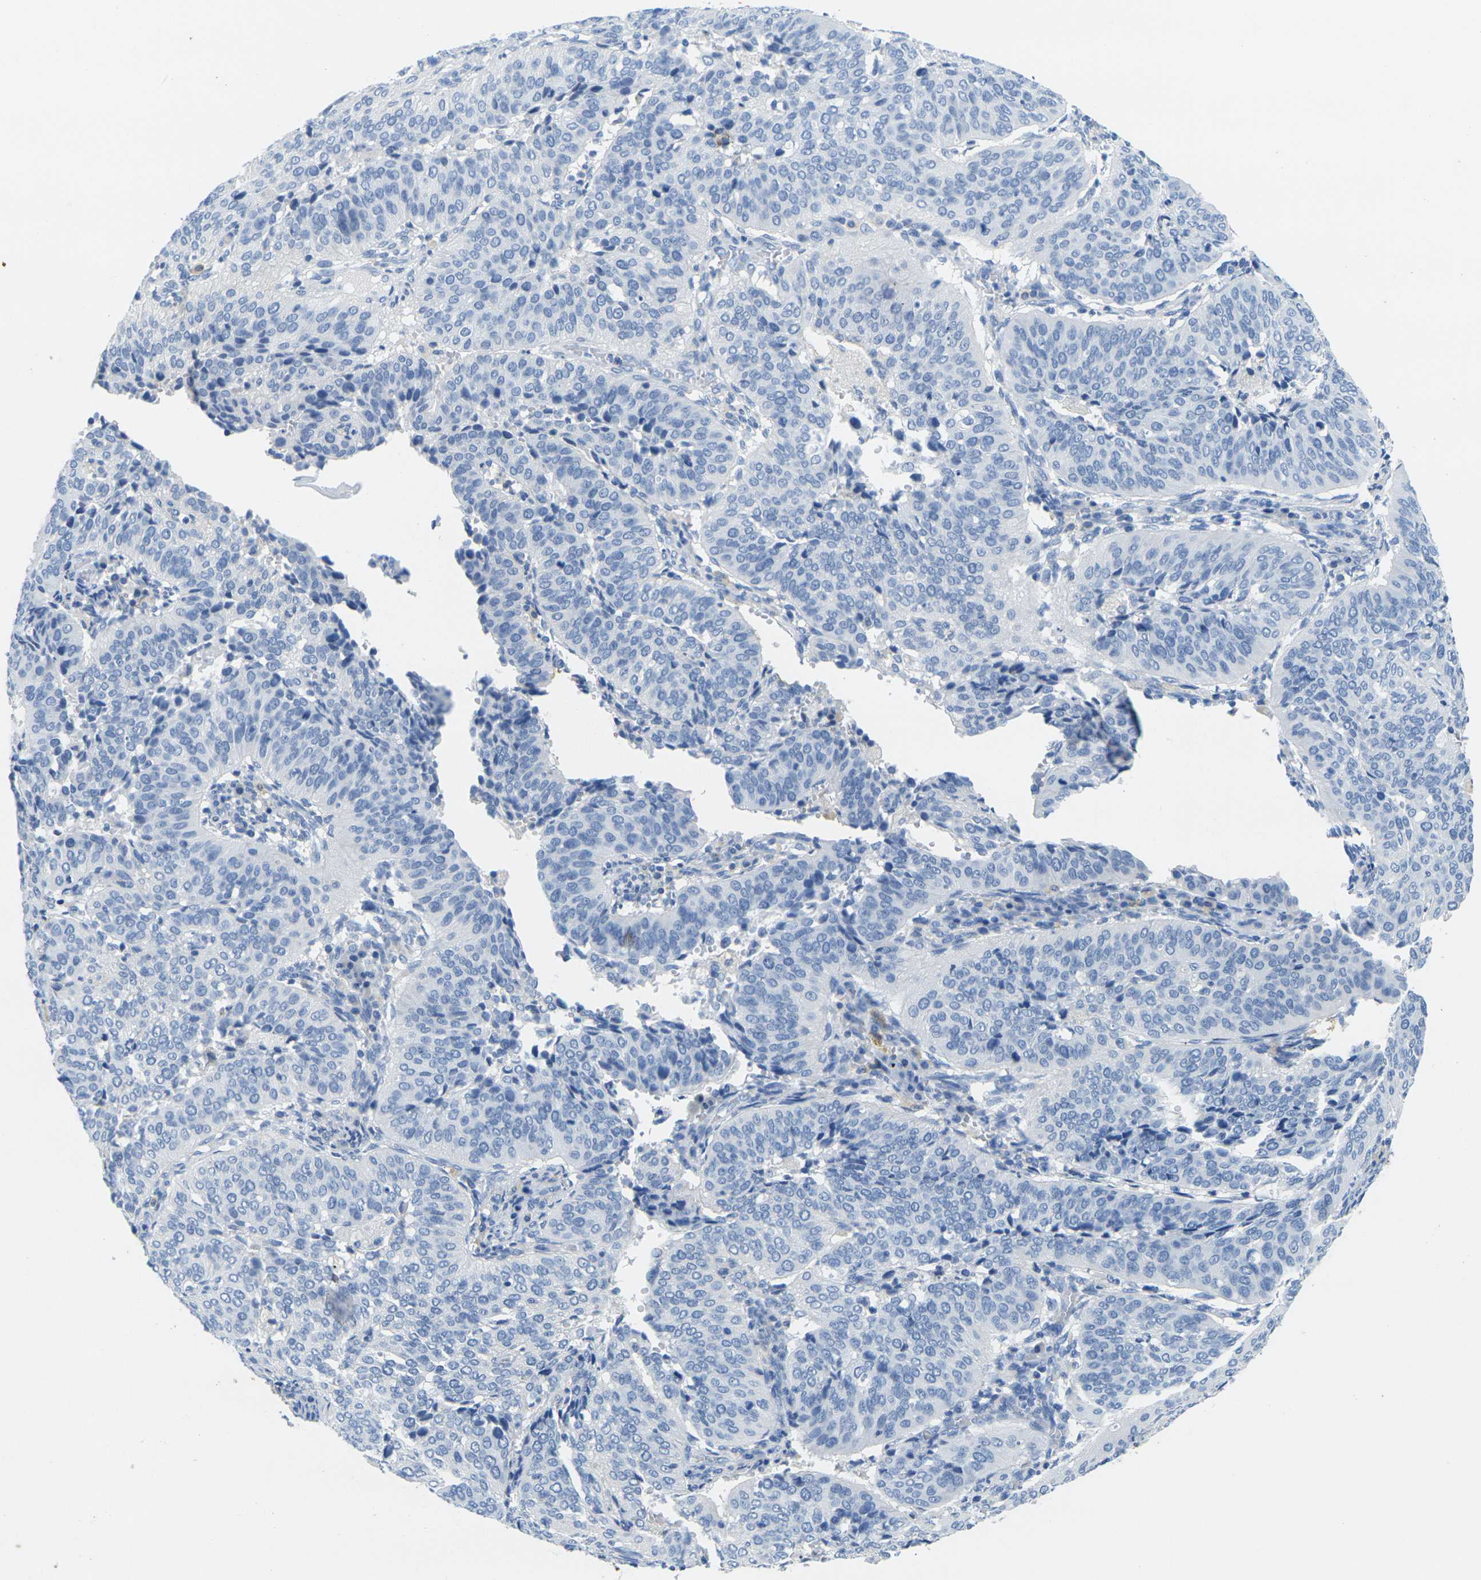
{"staining": {"intensity": "negative", "quantity": "none", "location": "none"}, "tissue": "cervical cancer", "cell_type": "Tumor cells", "image_type": "cancer", "snomed": [{"axis": "morphology", "description": "Normal tissue, NOS"}, {"axis": "morphology", "description": "Squamous cell carcinoma, NOS"}, {"axis": "topography", "description": "Cervix"}], "caption": "Immunohistochemistry image of squamous cell carcinoma (cervical) stained for a protein (brown), which shows no positivity in tumor cells.", "gene": "FAM3D", "patient": {"sex": "female", "age": 39}}